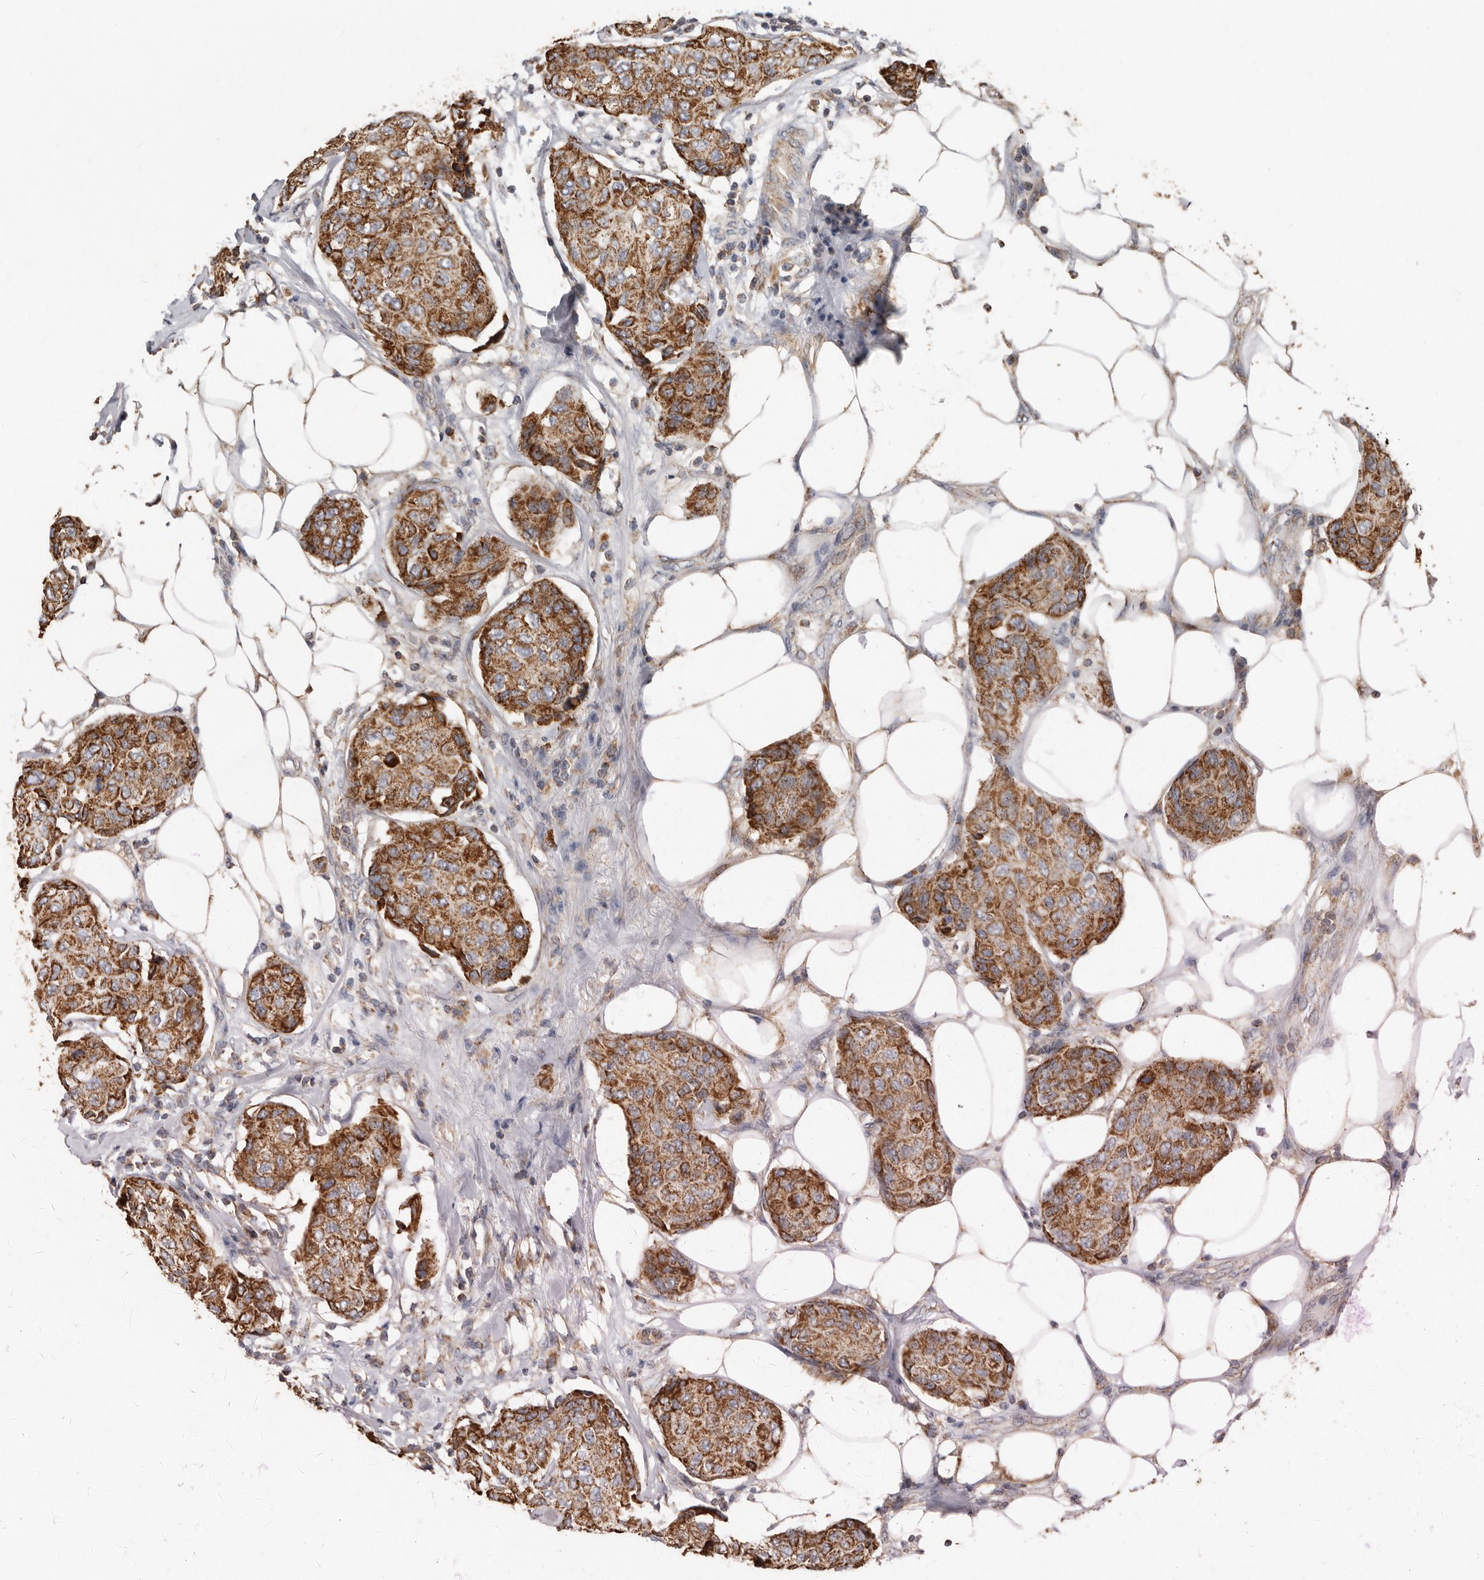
{"staining": {"intensity": "moderate", "quantity": ">75%", "location": "cytoplasmic/membranous"}, "tissue": "breast cancer", "cell_type": "Tumor cells", "image_type": "cancer", "snomed": [{"axis": "morphology", "description": "Duct carcinoma"}, {"axis": "topography", "description": "Breast"}], "caption": "Approximately >75% of tumor cells in breast cancer (intraductal carcinoma) exhibit moderate cytoplasmic/membranous protein positivity as visualized by brown immunohistochemical staining.", "gene": "KIF26B", "patient": {"sex": "female", "age": 80}}